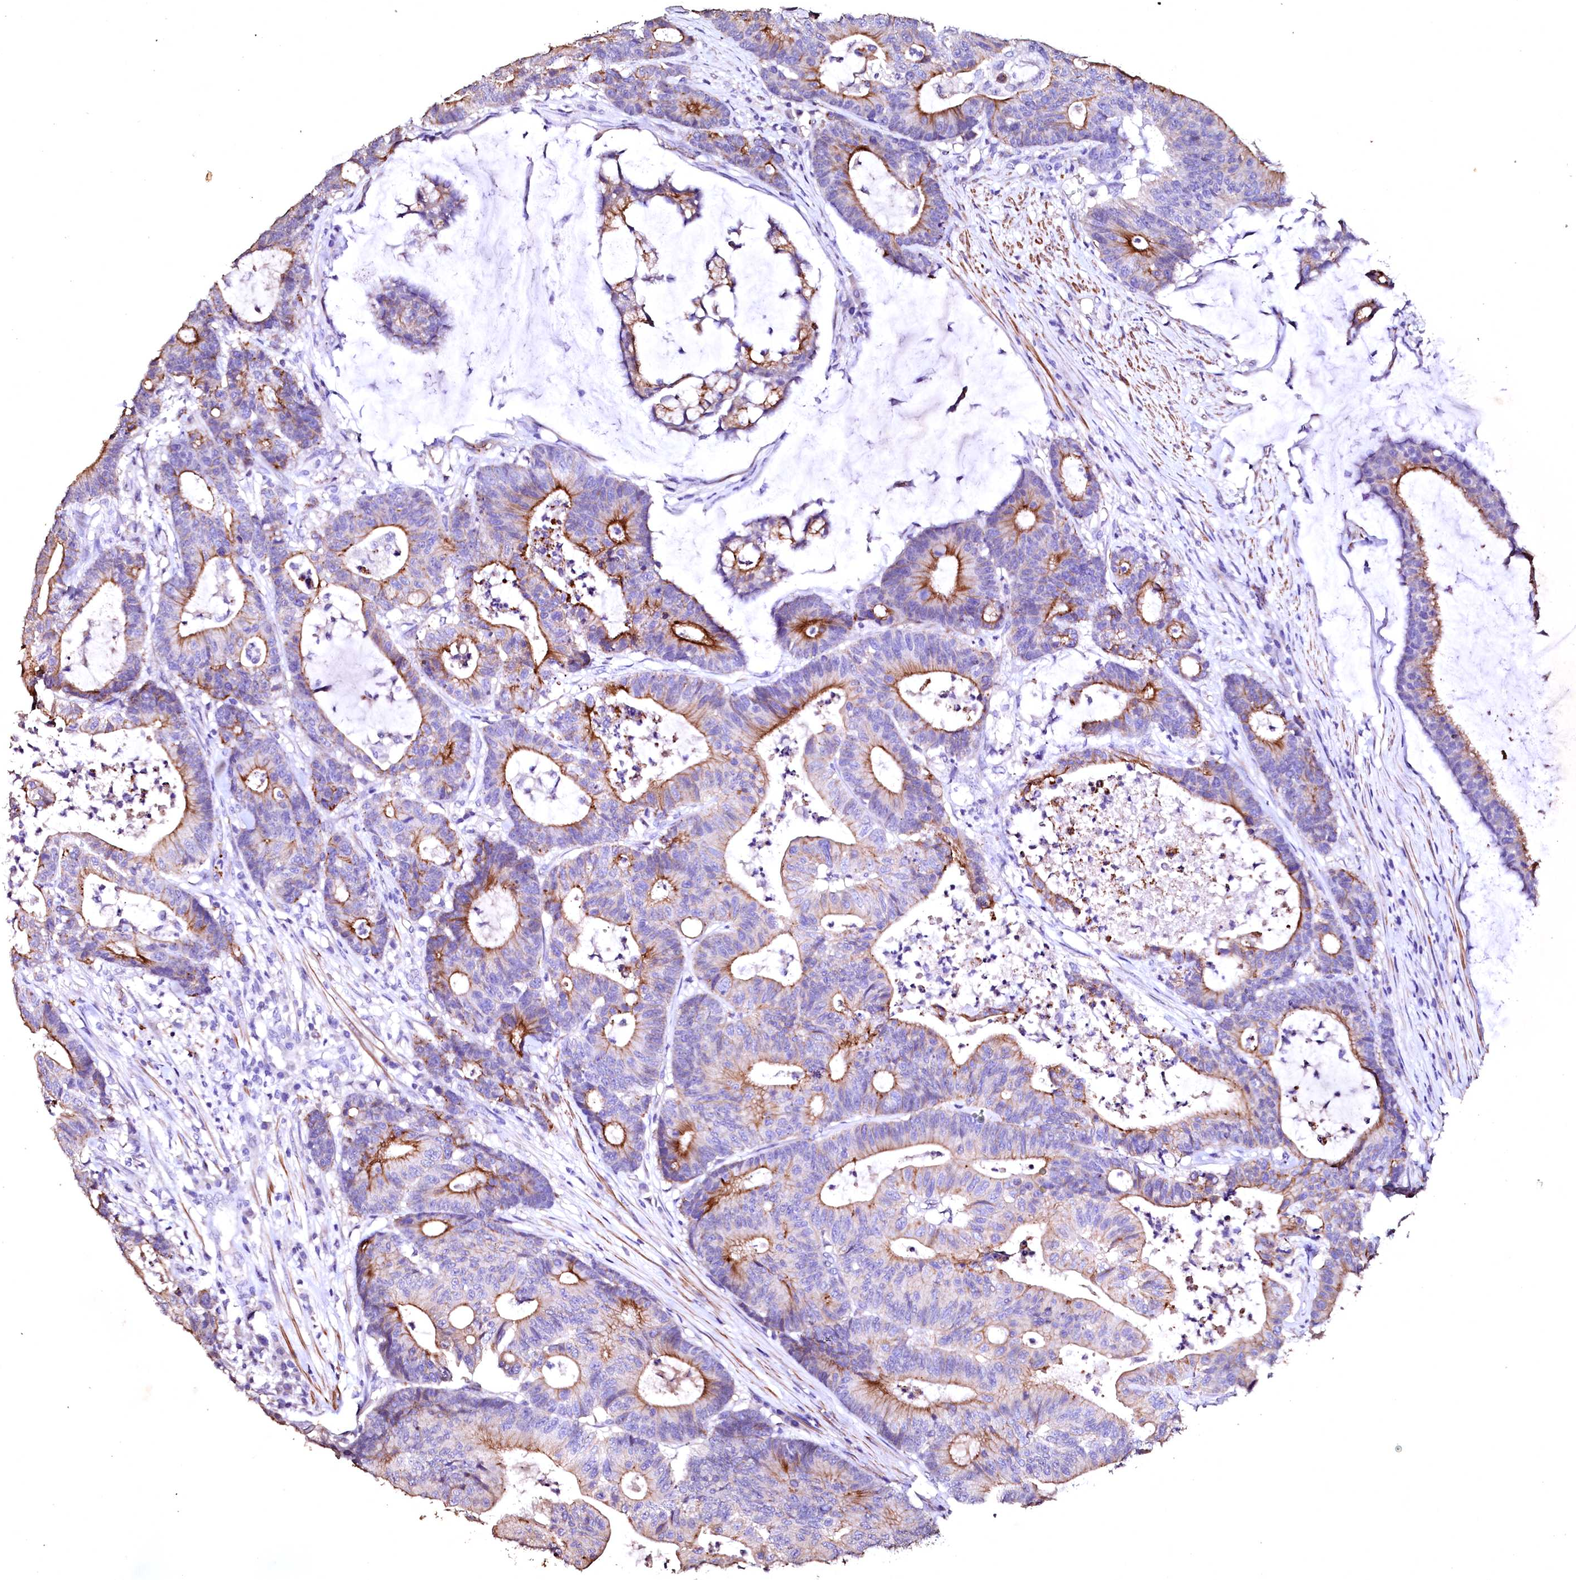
{"staining": {"intensity": "moderate", "quantity": "25%-75%", "location": "cytoplasmic/membranous"}, "tissue": "colorectal cancer", "cell_type": "Tumor cells", "image_type": "cancer", "snomed": [{"axis": "morphology", "description": "Adenocarcinoma, NOS"}, {"axis": "topography", "description": "Colon"}], "caption": "About 25%-75% of tumor cells in colorectal adenocarcinoma reveal moderate cytoplasmic/membranous protein staining as visualized by brown immunohistochemical staining.", "gene": "VPS36", "patient": {"sex": "female", "age": 84}}